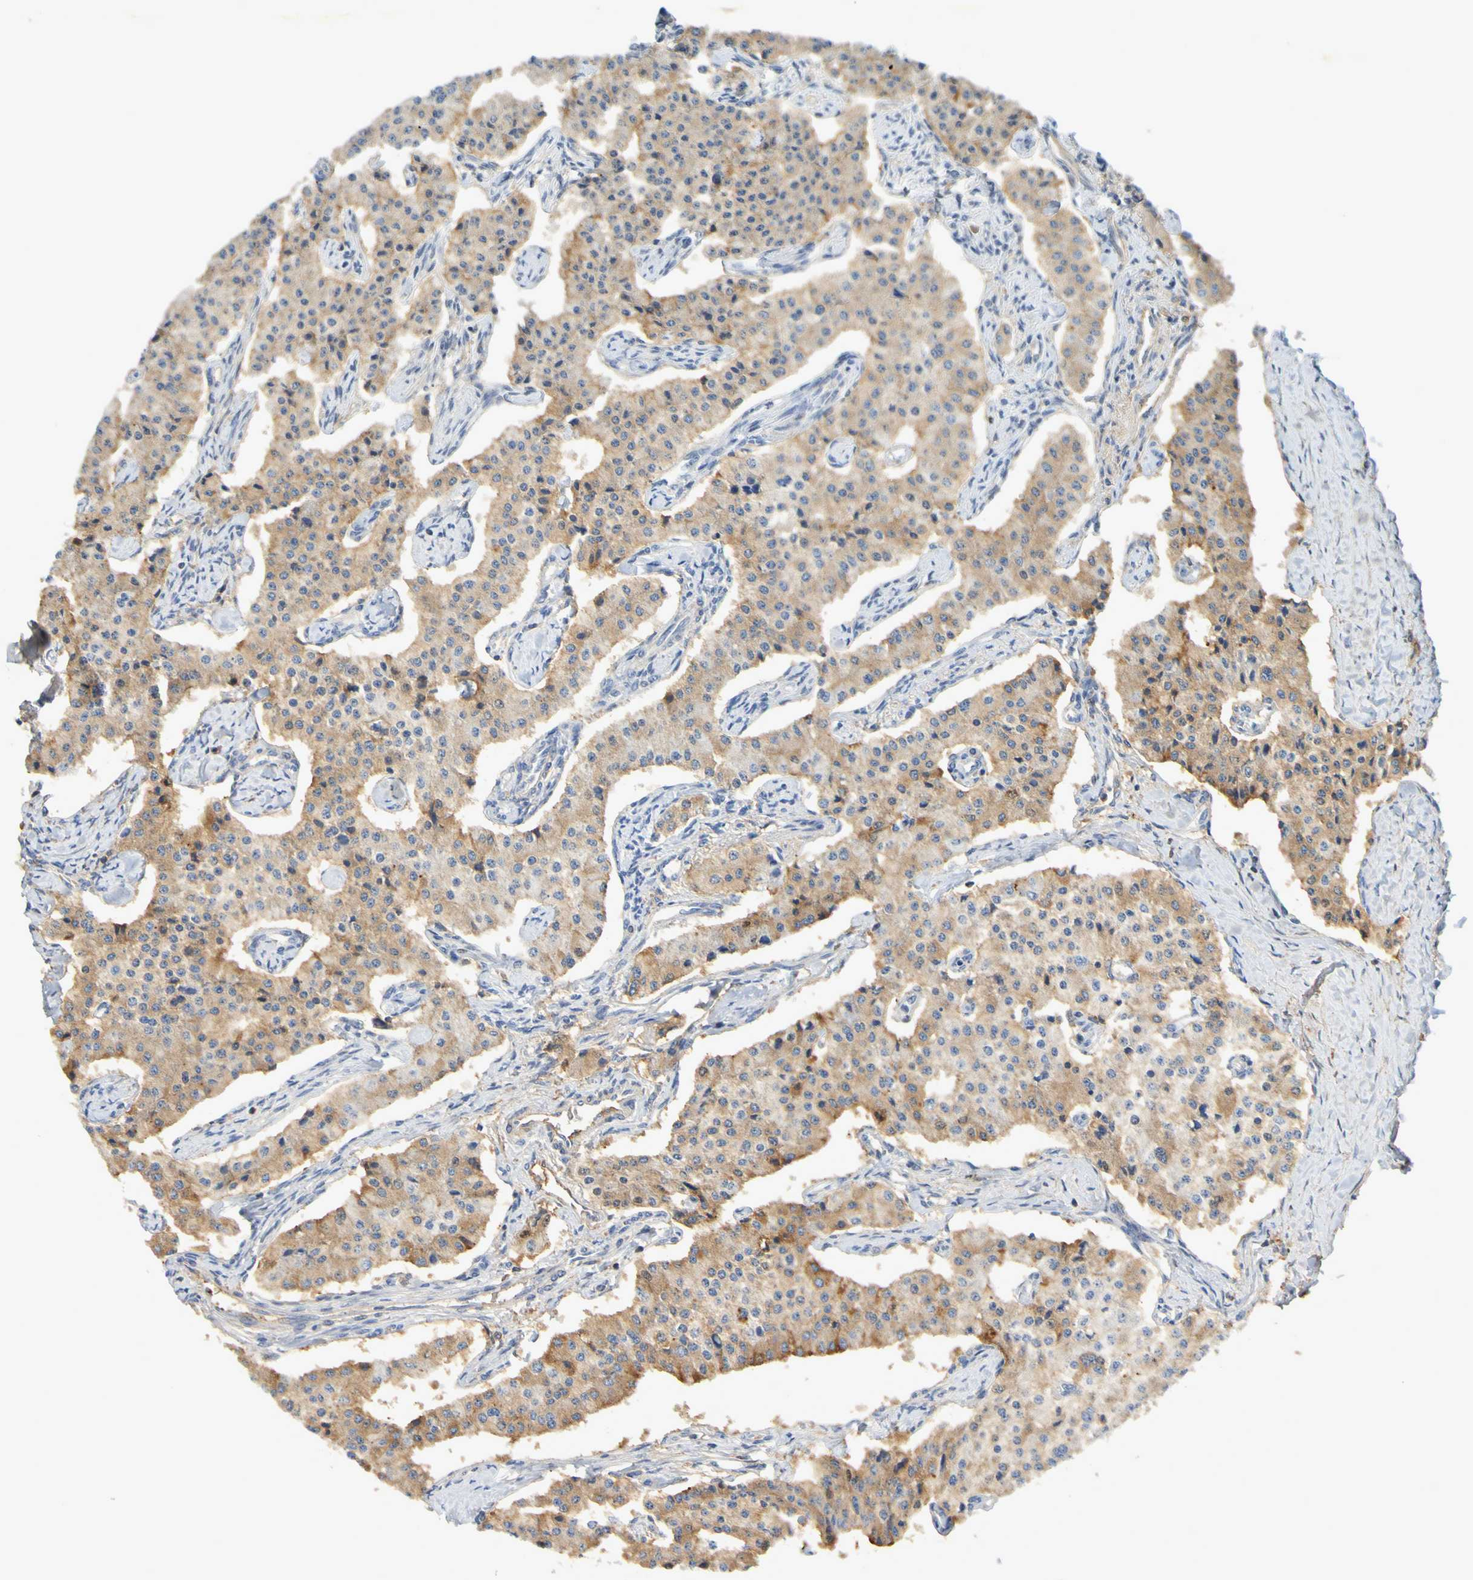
{"staining": {"intensity": "moderate", "quantity": "25%-75%", "location": "cytoplasmic/membranous"}, "tissue": "carcinoid", "cell_type": "Tumor cells", "image_type": "cancer", "snomed": [{"axis": "morphology", "description": "Carcinoid, malignant, NOS"}, {"axis": "topography", "description": "Colon"}], "caption": "Tumor cells reveal medium levels of moderate cytoplasmic/membranous positivity in approximately 25%-75% of cells in carcinoid.", "gene": "GAB3", "patient": {"sex": "female", "age": 52}}